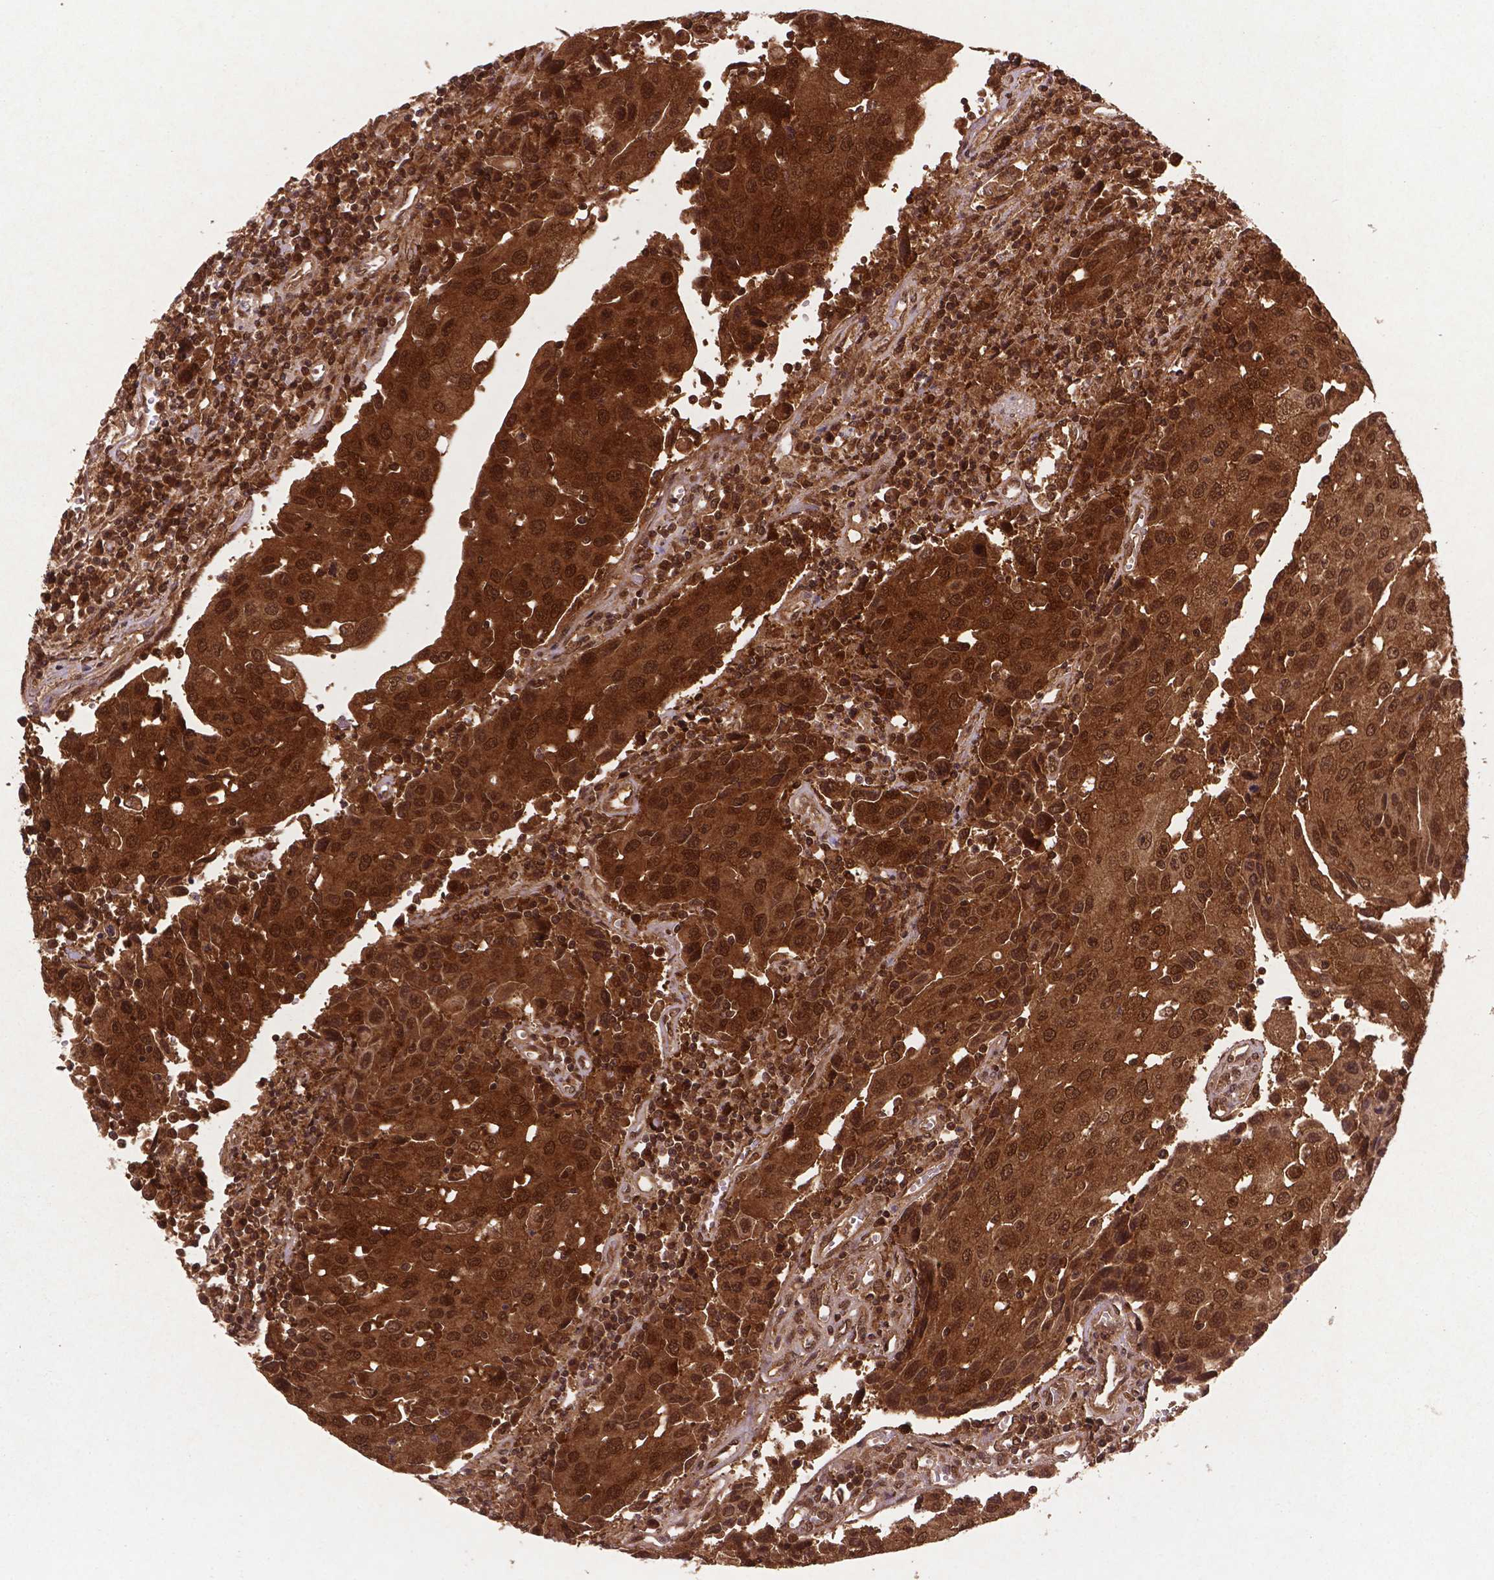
{"staining": {"intensity": "strong", "quantity": ">75%", "location": "cytoplasmic/membranous,nuclear"}, "tissue": "urothelial cancer", "cell_type": "Tumor cells", "image_type": "cancer", "snomed": [{"axis": "morphology", "description": "Urothelial carcinoma, High grade"}, {"axis": "topography", "description": "Urinary bladder"}], "caption": "Immunohistochemistry (DAB) staining of human urothelial cancer reveals strong cytoplasmic/membranous and nuclear protein expression in about >75% of tumor cells. (IHC, brightfield microscopy, high magnification).", "gene": "UBE2L6", "patient": {"sex": "female", "age": 85}}